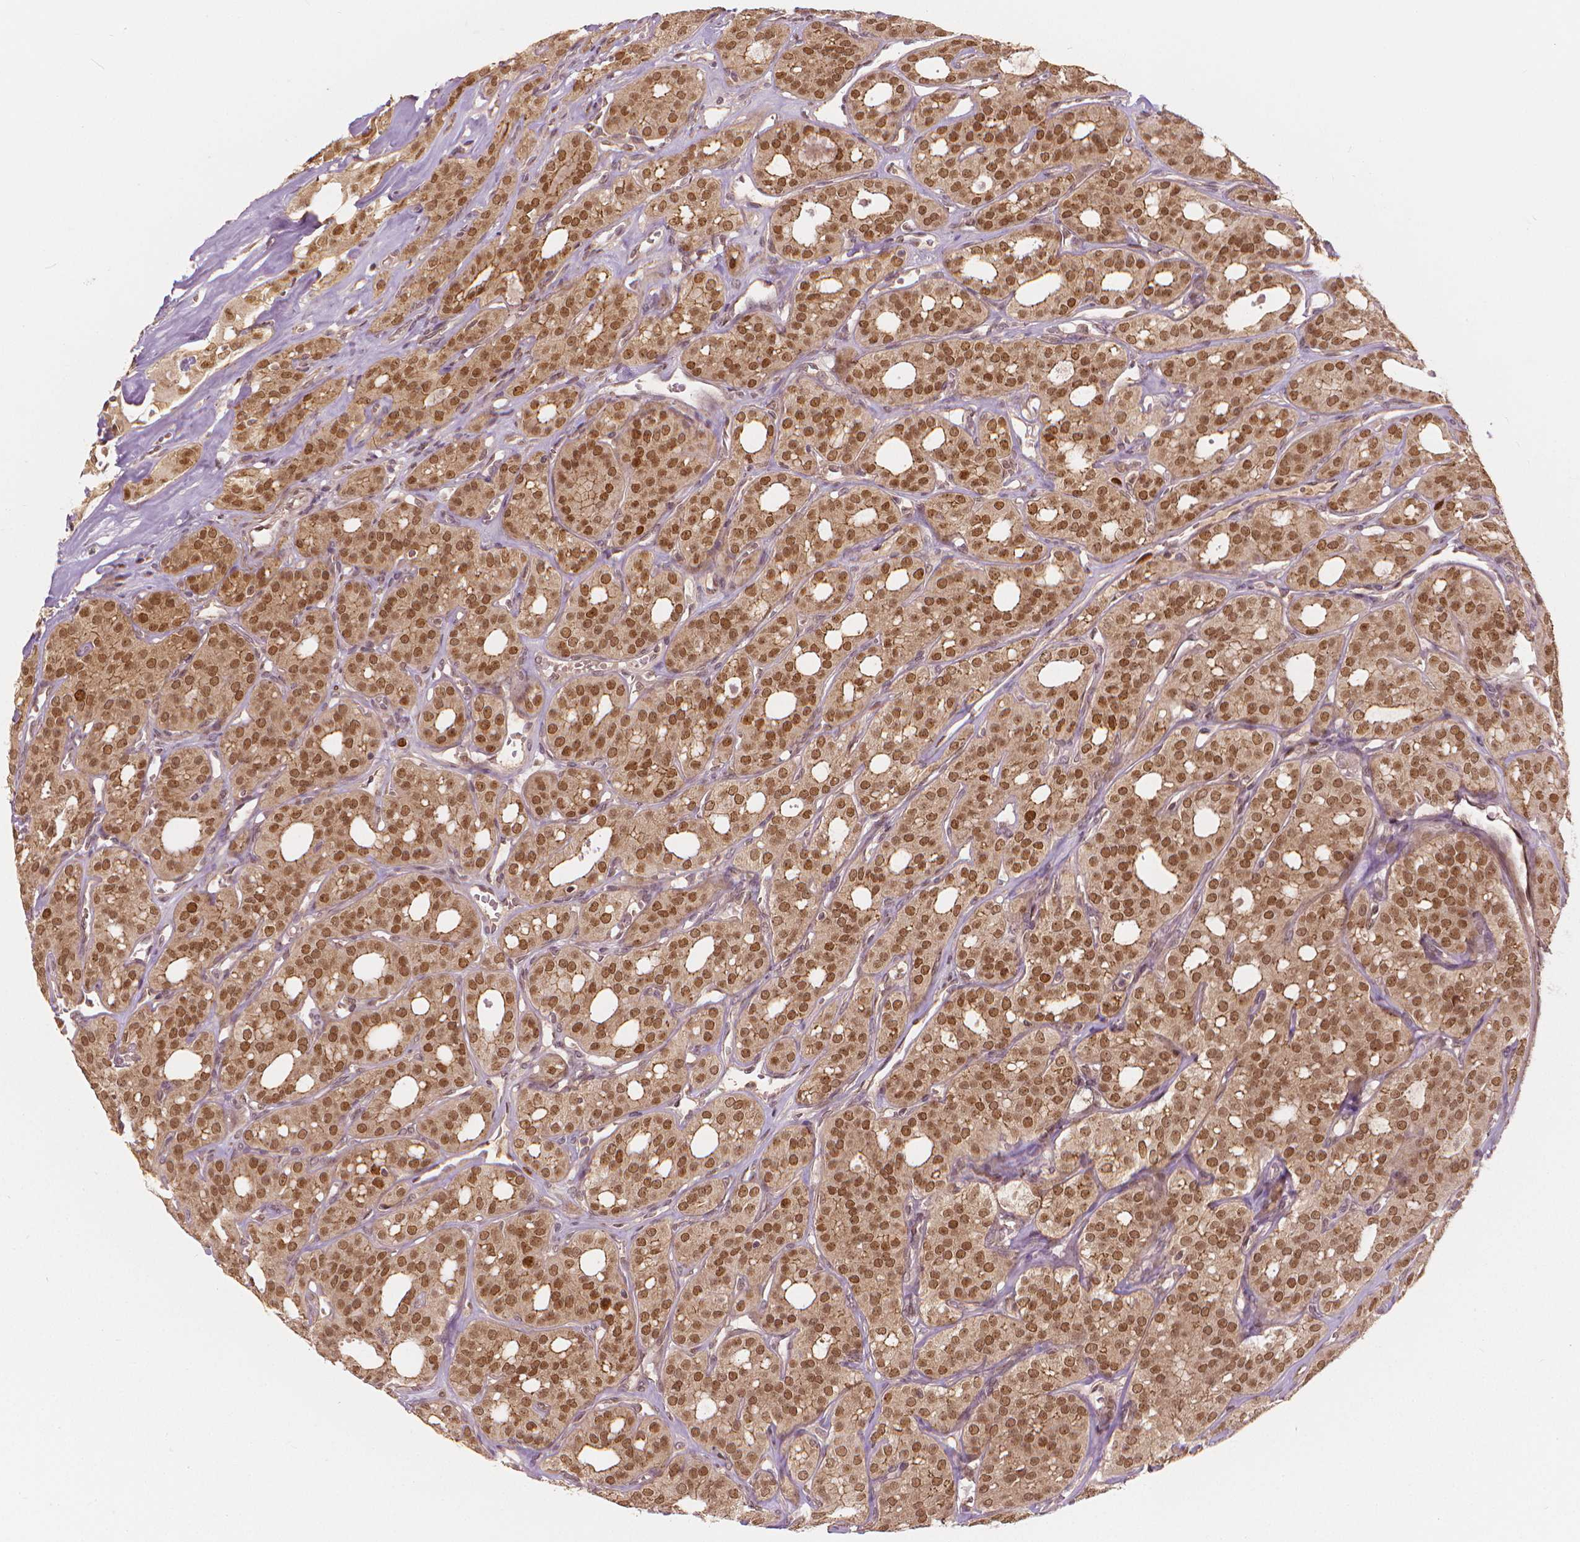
{"staining": {"intensity": "moderate", "quantity": ">75%", "location": "nuclear"}, "tissue": "thyroid cancer", "cell_type": "Tumor cells", "image_type": "cancer", "snomed": [{"axis": "morphology", "description": "Follicular adenoma carcinoma, NOS"}, {"axis": "topography", "description": "Thyroid gland"}], "caption": "Tumor cells display medium levels of moderate nuclear staining in about >75% of cells in human thyroid cancer (follicular adenoma carcinoma).", "gene": "NSD2", "patient": {"sex": "male", "age": 75}}